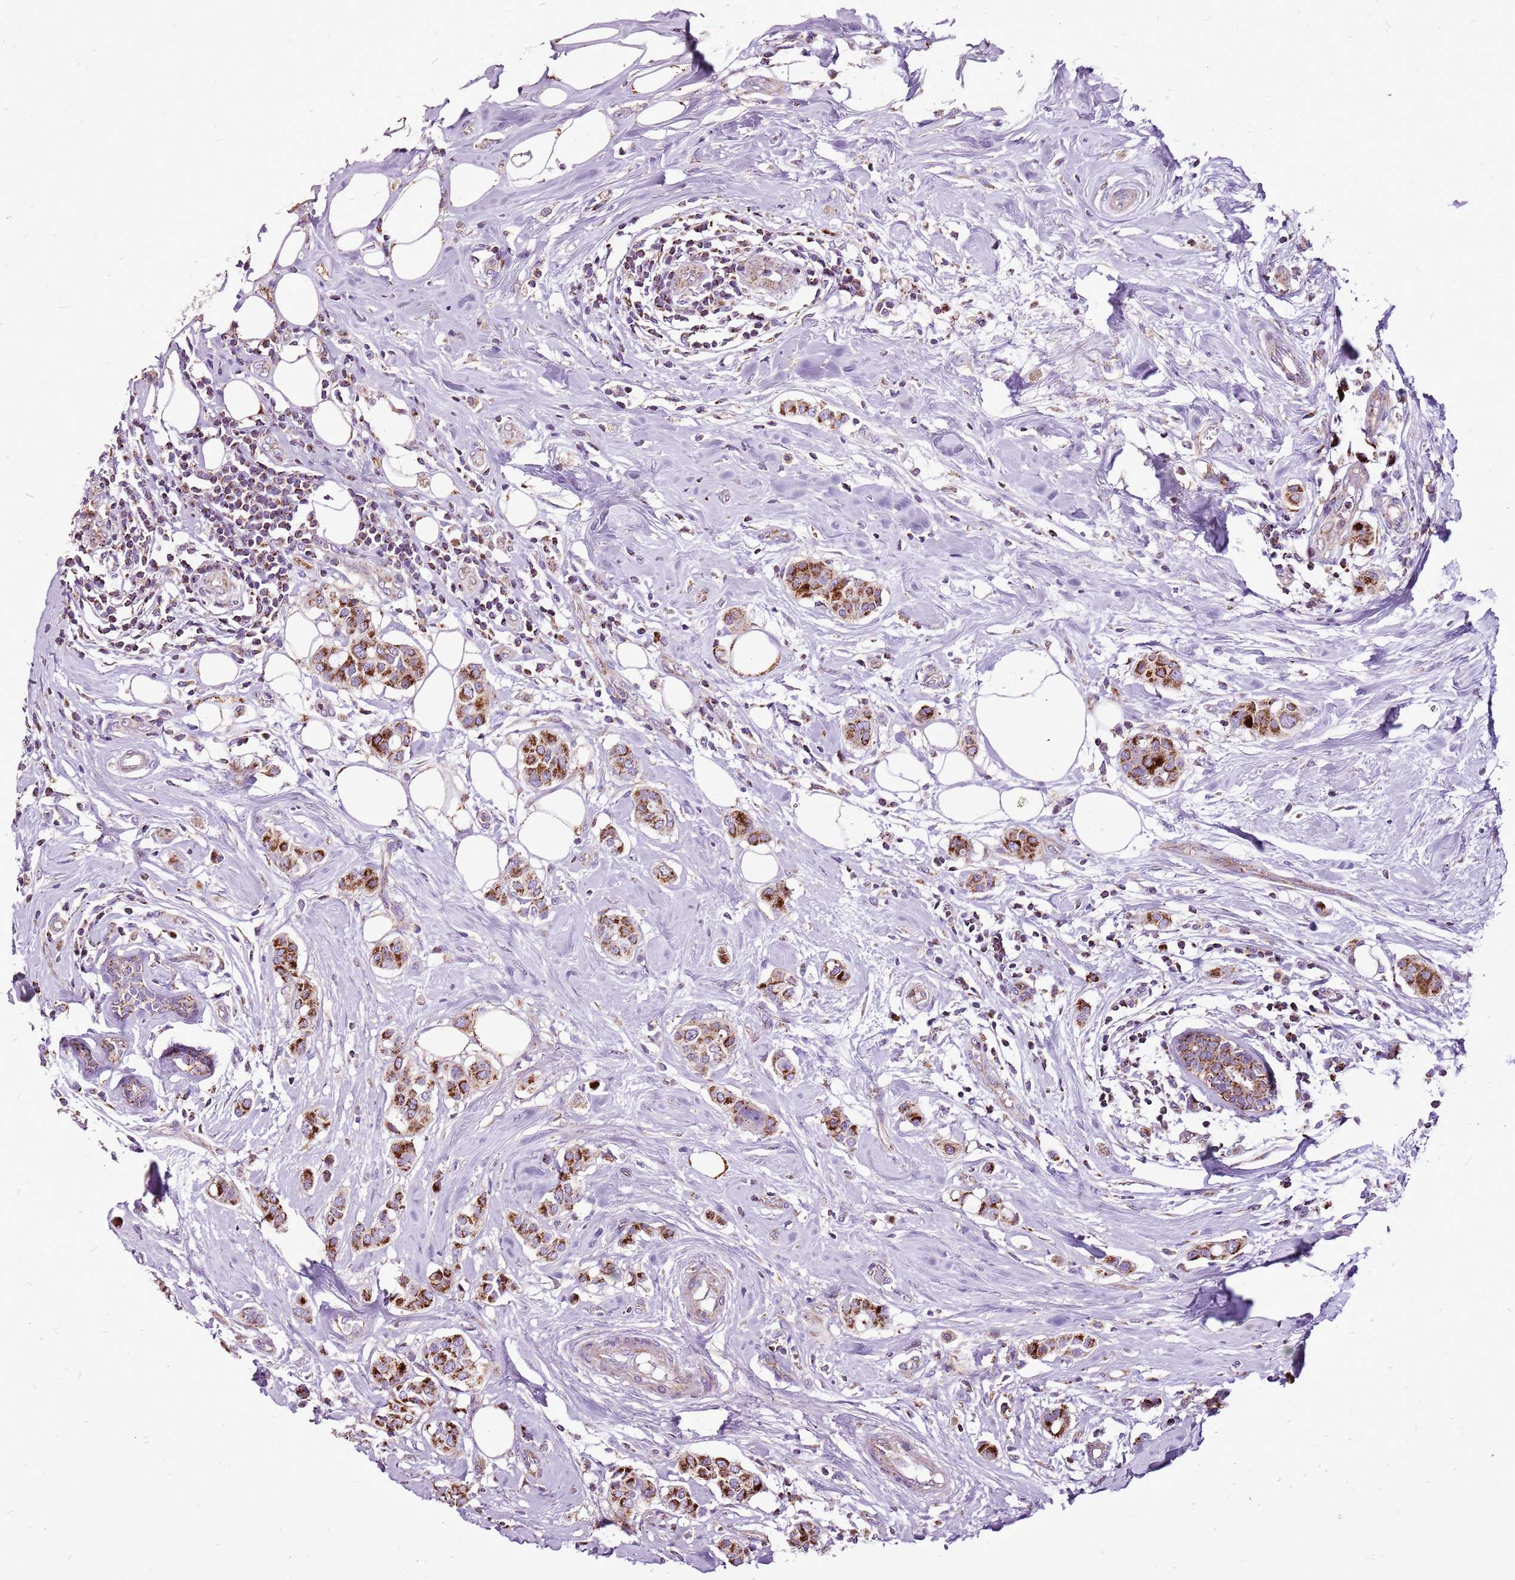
{"staining": {"intensity": "strong", "quantity": ">75%", "location": "cytoplasmic/membranous"}, "tissue": "breast cancer", "cell_type": "Tumor cells", "image_type": "cancer", "snomed": [{"axis": "morphology", "description": "Lobular carcinoma"}, {"axis": "topography", "description": "Breast"}], "caption": "Breast cancer (lobular carcinoma) stained with DAB immunohistochemistry displays high levels of strong cytoplasmic/membranous expression in approximately >75% of tumor cells. (brown staining indicates protein expression, while blue staining denotes nuclei).", "gene": "GCDH", "patient": {"sex": "female", "age": 51}}